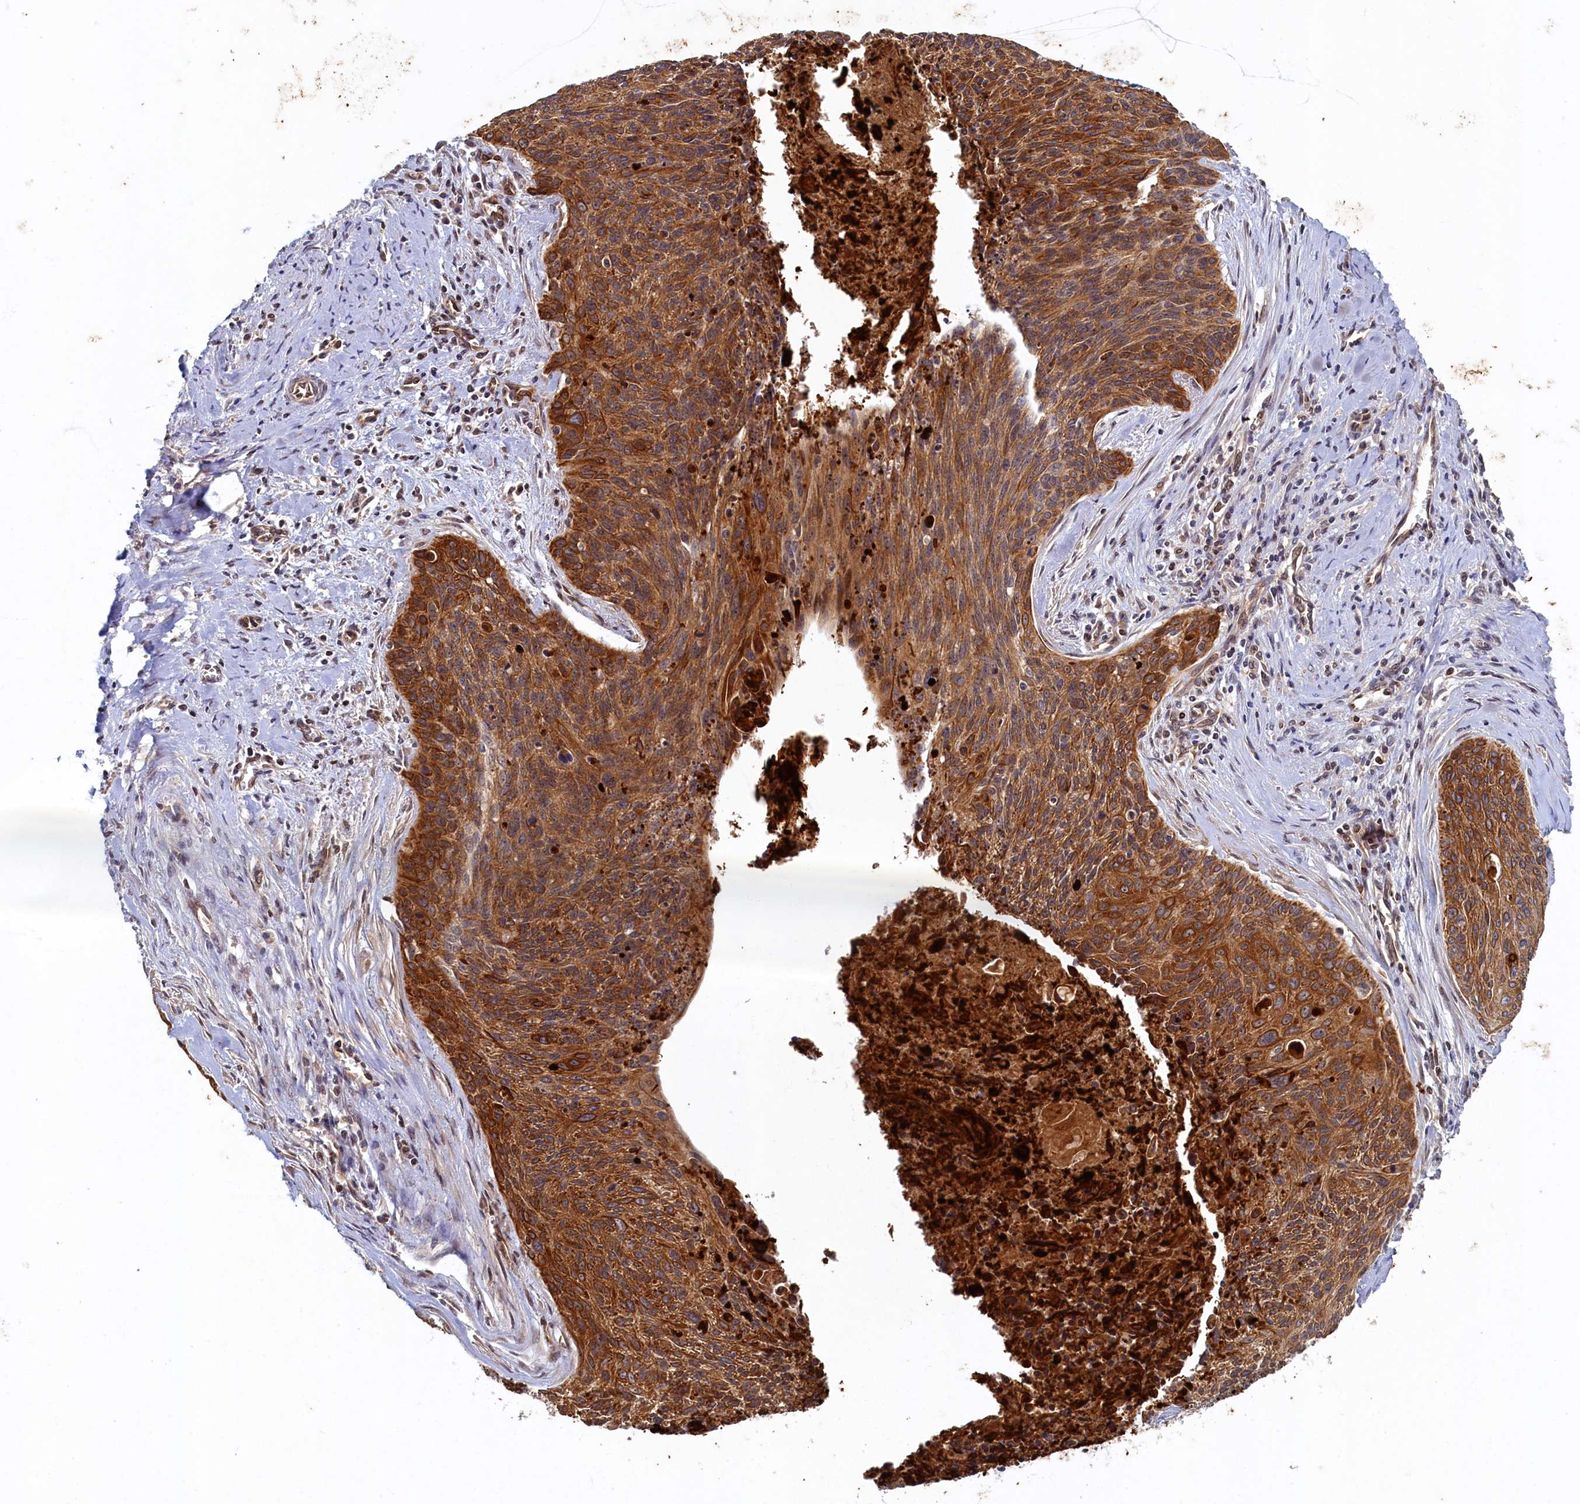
{"staining": {"intensity": "strong", "quantity": ">75%", "location": "cytoplasmic/membranous"}, "tissue": "cervical cancer", "cell_type": "Tumor cells", "image_type": "cancer", "snomed": [{"axis": "morphology", "description": "Squamous cell carcinoma, NOS"}, {"axis": "topography", "description": "Cervix"}], "caption": "Protein expression by immunohistochemistry (IHC) displays strong cytoplasmic/membranous expression in about >75% of tumor cells in squamous cell carcinoma (cervical).", "gene": "CEP20", "patient": {"sex": "female", "age": 55}}